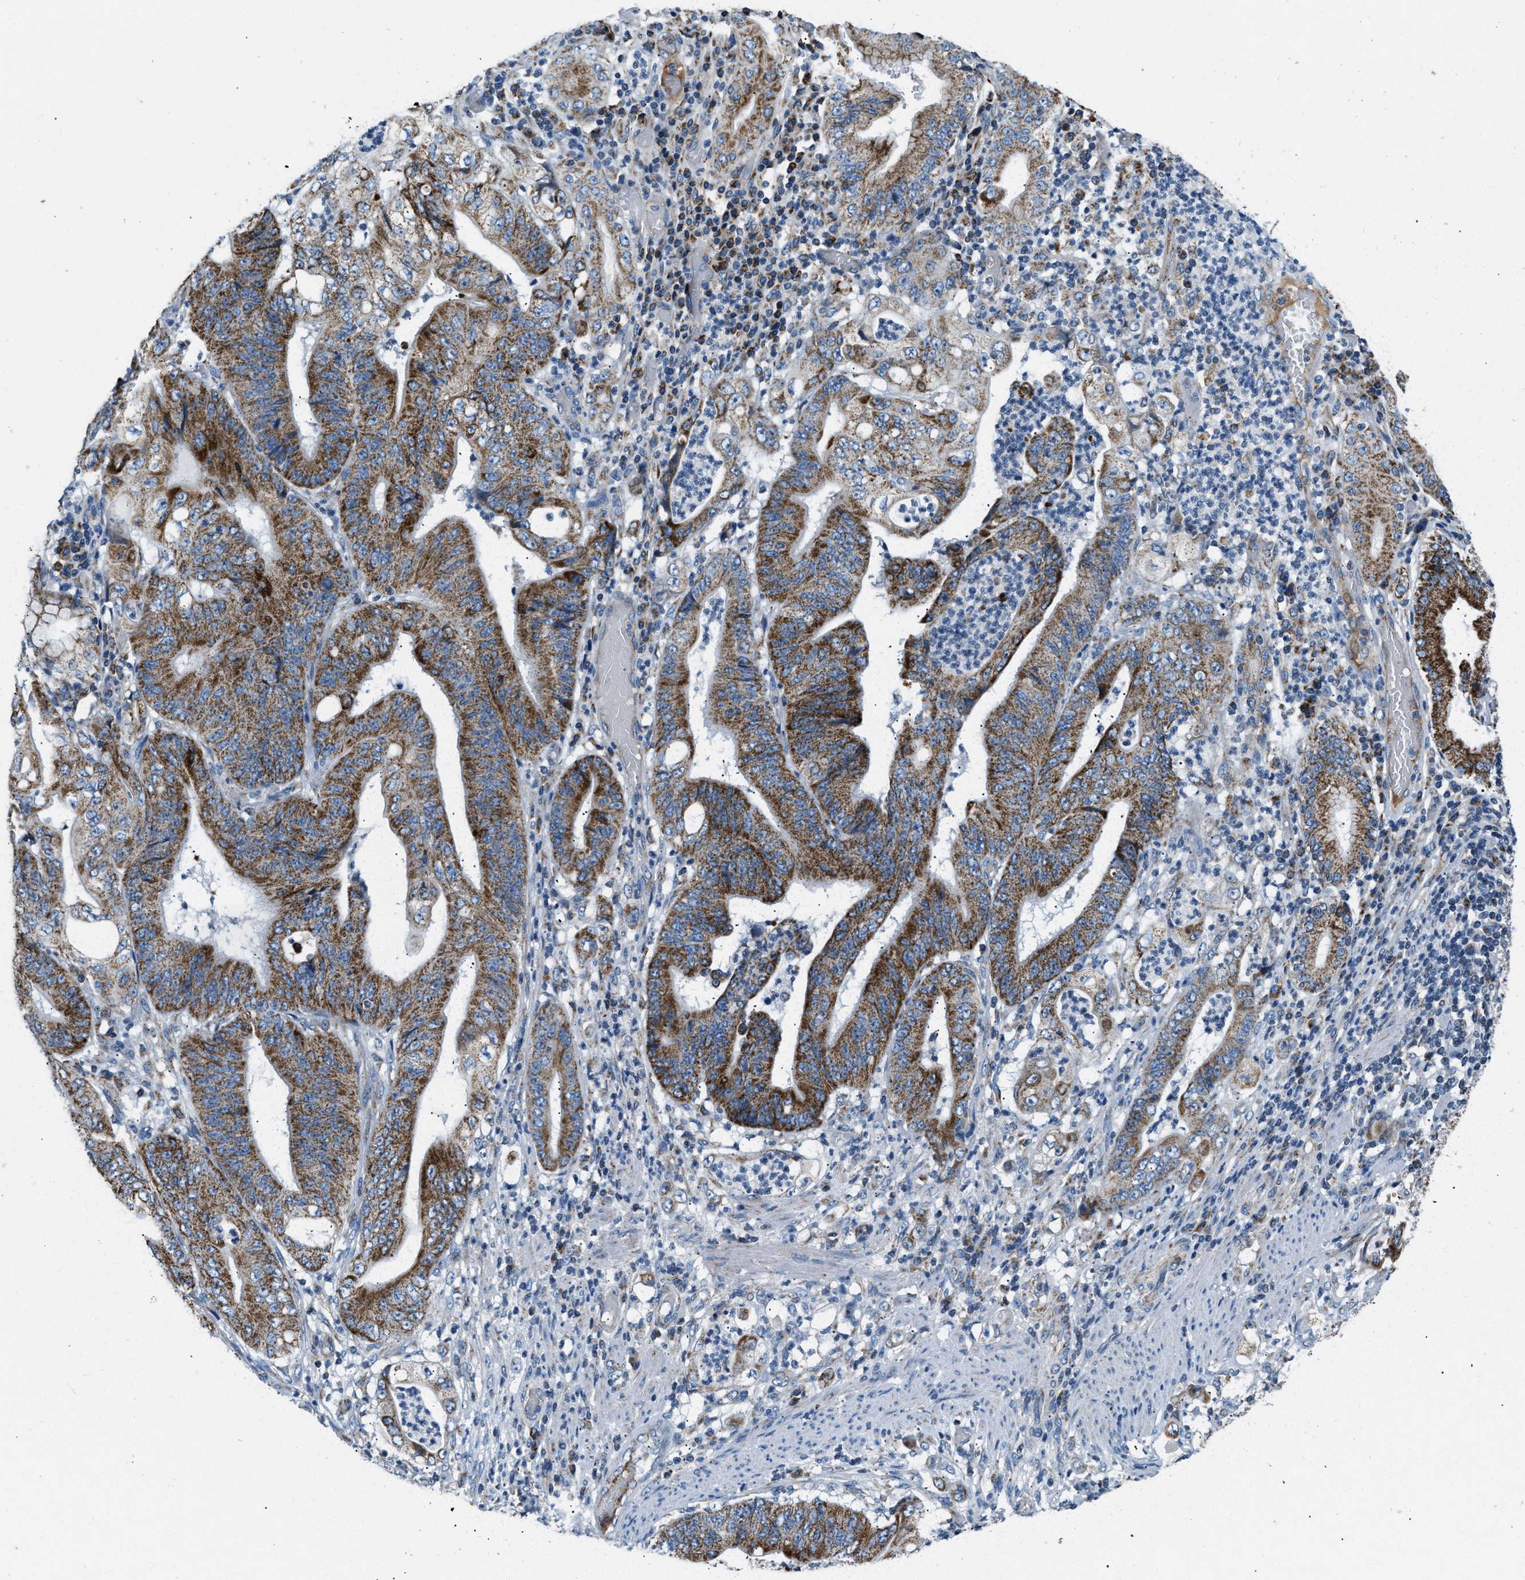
{"staining": {"intensity": "moderate", "quantity": ">75%", "location": "cytoplasmic/membranous"}, "tissue": "stomach cancer", "cell_type": "Tumor cells", "image_type": "cancer", "snomed": [{"axis": "morphology", "description": "Adenocarcinoma, NOS"}, {"axis": "topography", "description": "Stomach"}], "caption": "An immunohistochemistry (IHC) micrograph of tumor tissue is shown. Protein staining in brown labels moderate cytoplasmic/membranous positivity in stomach cancer within tumor cells. The staining is performed using DAB (3,3'-diaminobenzidine) brown chromogen to label protein expression. The nuclei are counter-stained blue using hematoxylin.", "gene": "ACADVL", "patient": {"sex": "female", "age": 73}}